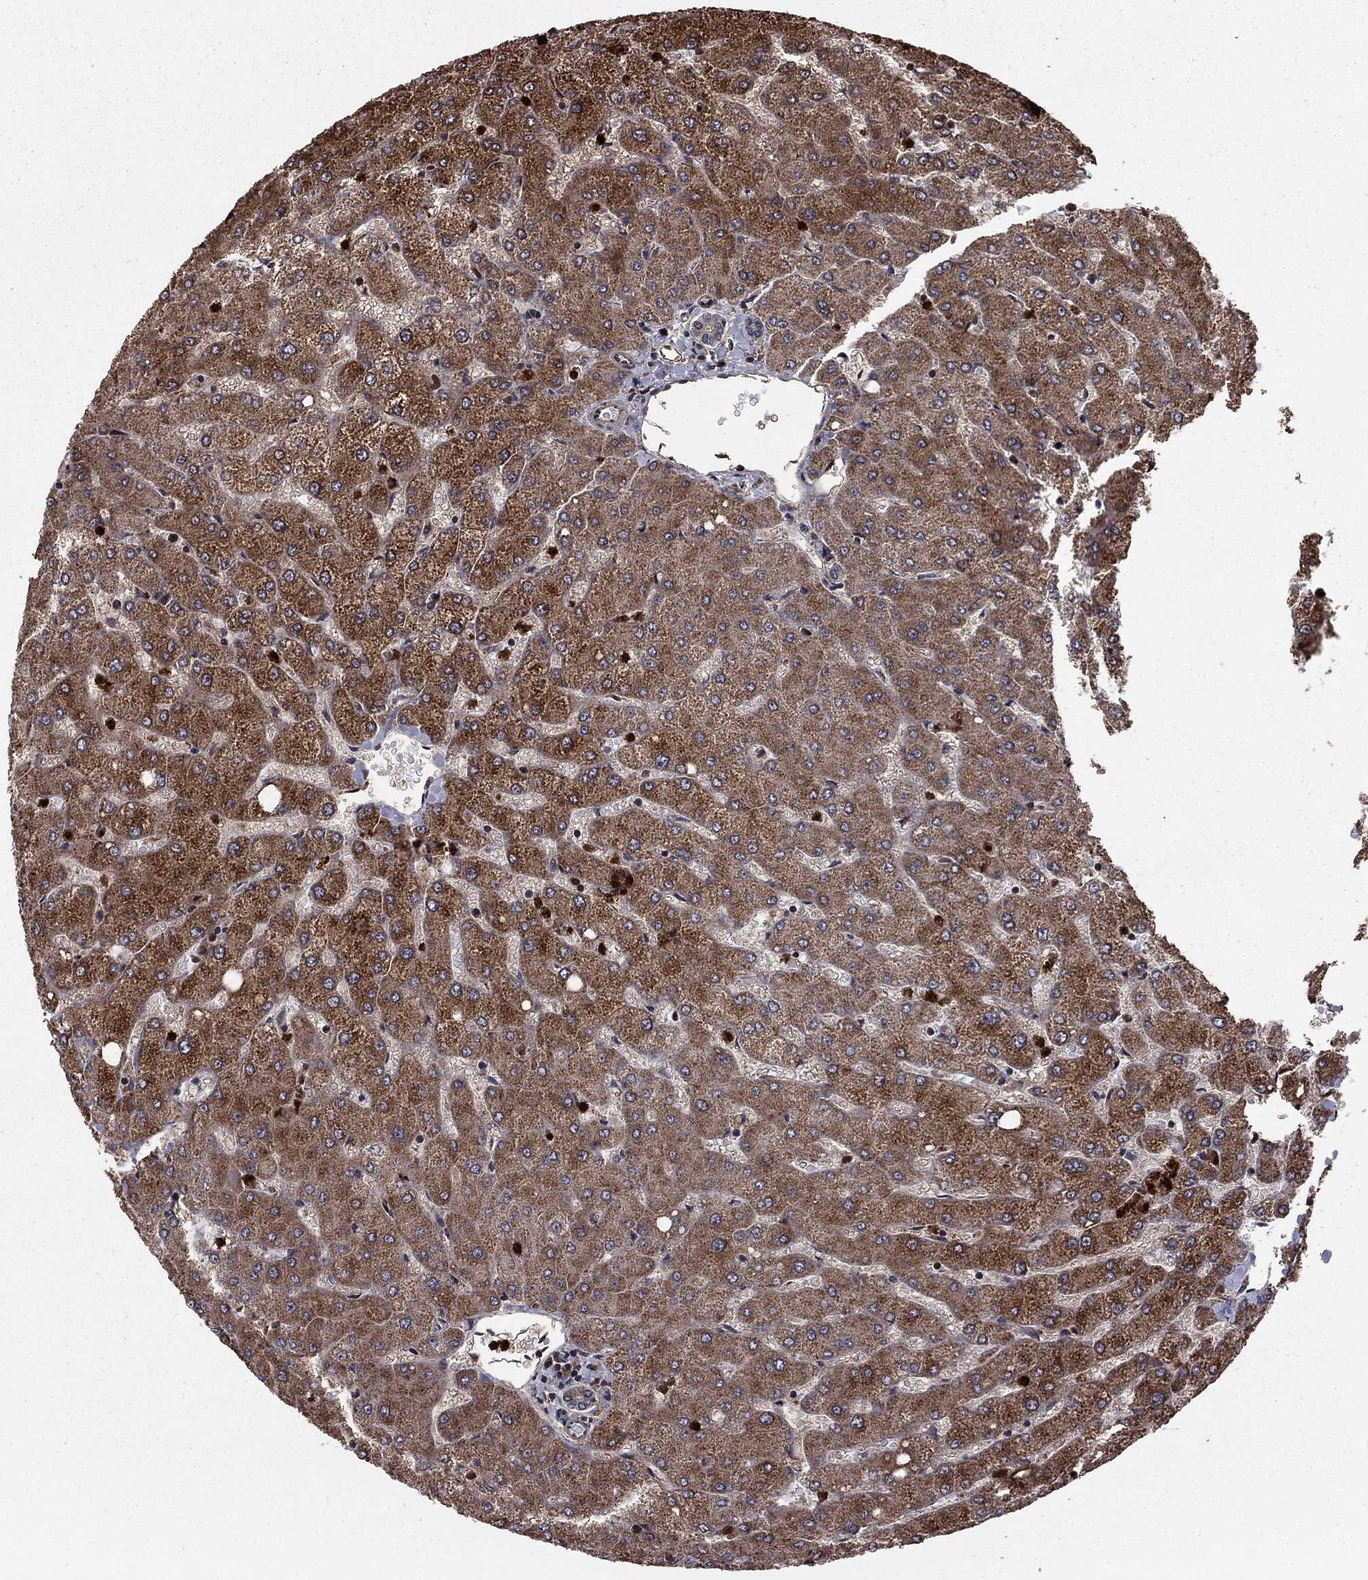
{"staining": {"intensity": "negative", "quantity": "none", "location": "none"}, "tissue": "liver", "cell_type": "Cholangiocytes", "image_type": "normal", "snomed": [{"axis": "morphology", "description": "Normal tissue, NOS"}, {"axis": "topography", "description": "Liver"}], "caption": "Micrograph shows no protein staining in cholangiocytes of normal liver. Nuclei are stained in blue.", "gene": "GYG1", "patient": {"sex": "female", "age": 54}}